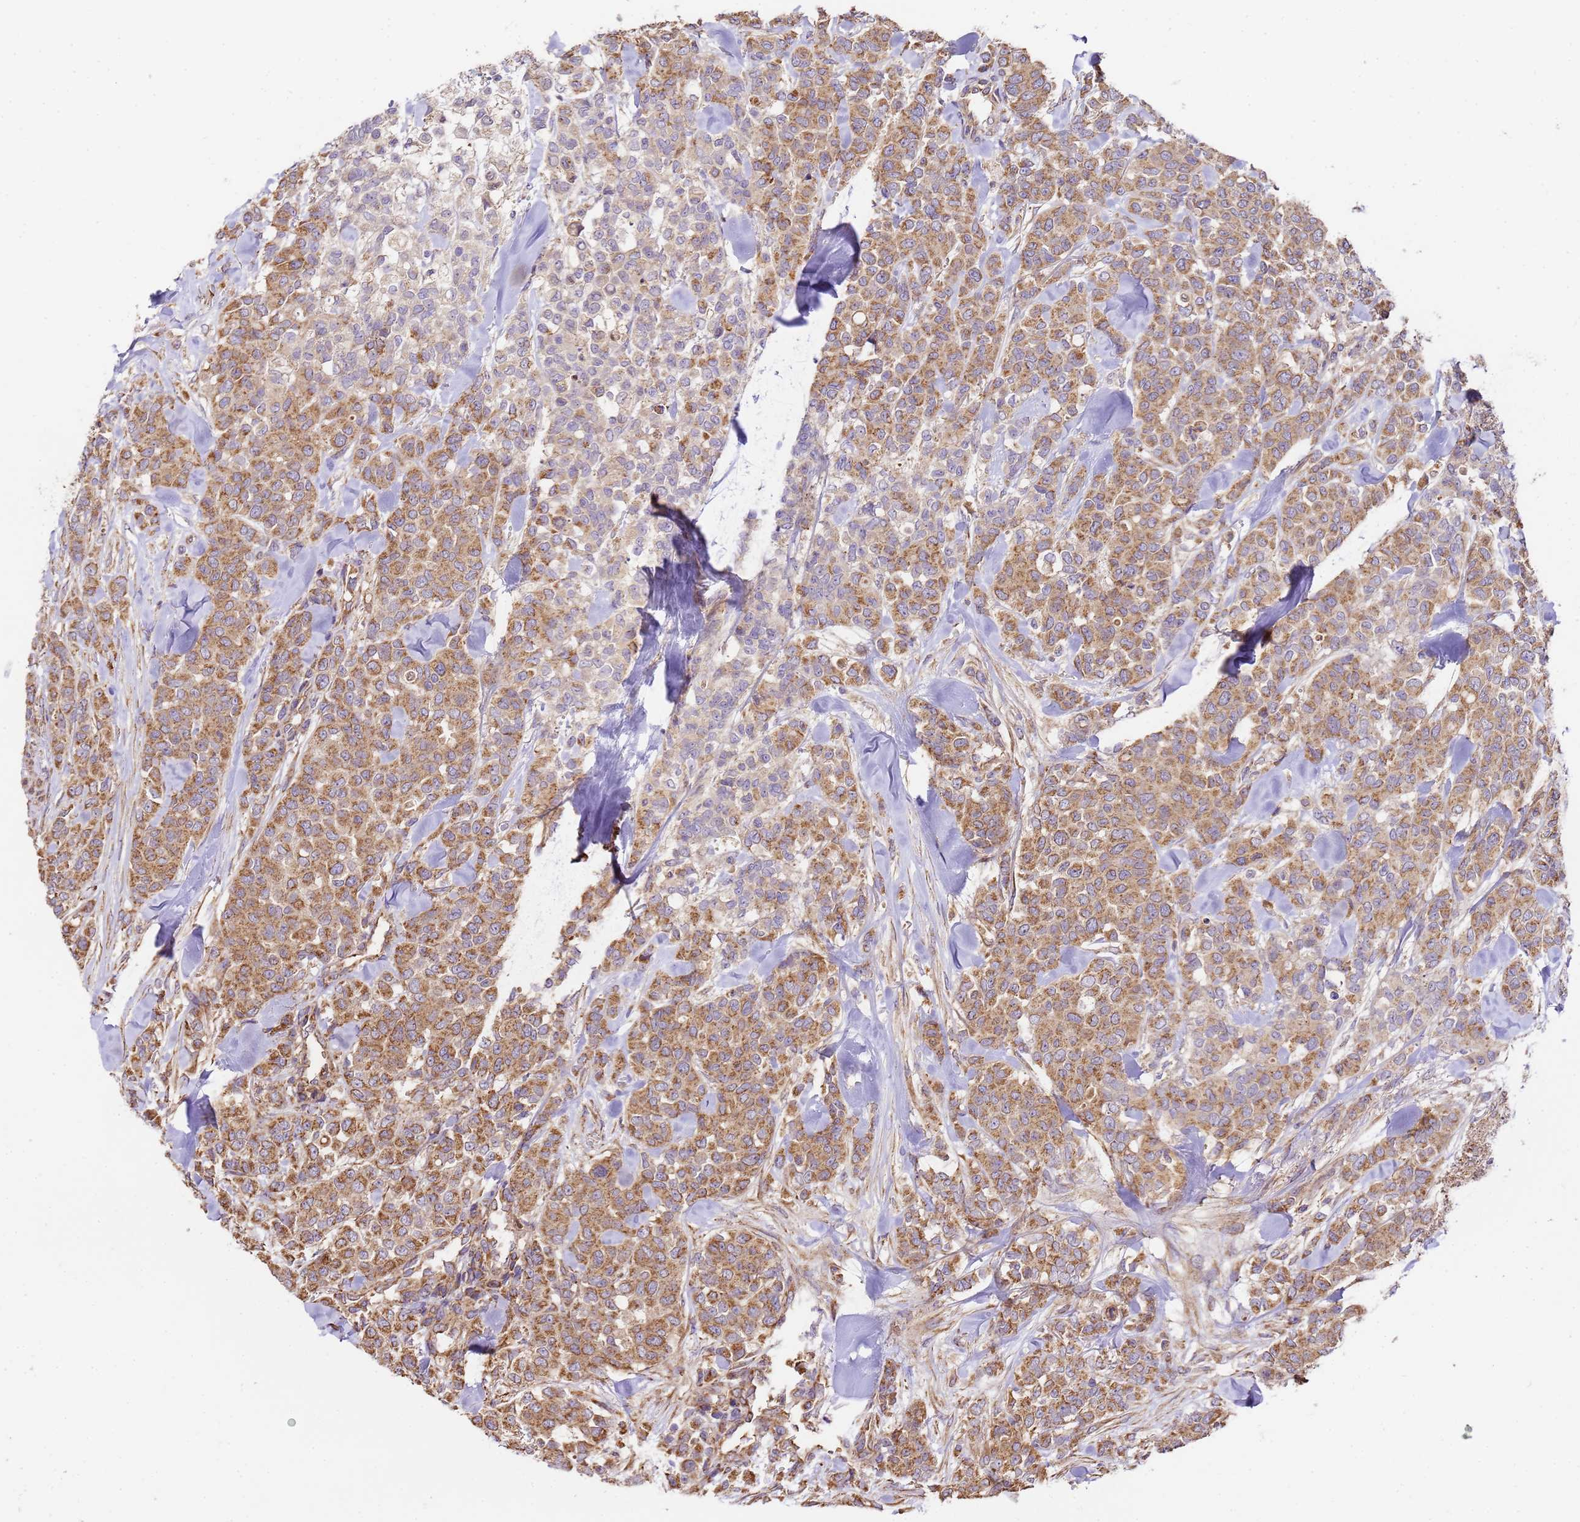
{"staining": {"intensity": "strong", "quantity": "25%-75%", "location": "cytoplasmic/membranous"}, "tissue": "breast cancer", "cell_type": "Tumor cells", "image_type": "cancer", "snomed": [{"axis": "morphology", "description": "Lobular carcinoma"}, {"axis": "topography", "description": "Breast"}], "caption": "Breast cancer (lobular carcinoma) stained with immunohistochemistry reveals strong cytoplasmic/membranous positivity in approximately 25%-75% of tumor cells.", "gene": "LRRIQ1", "patient": {"sex": "female", "age": 91}}